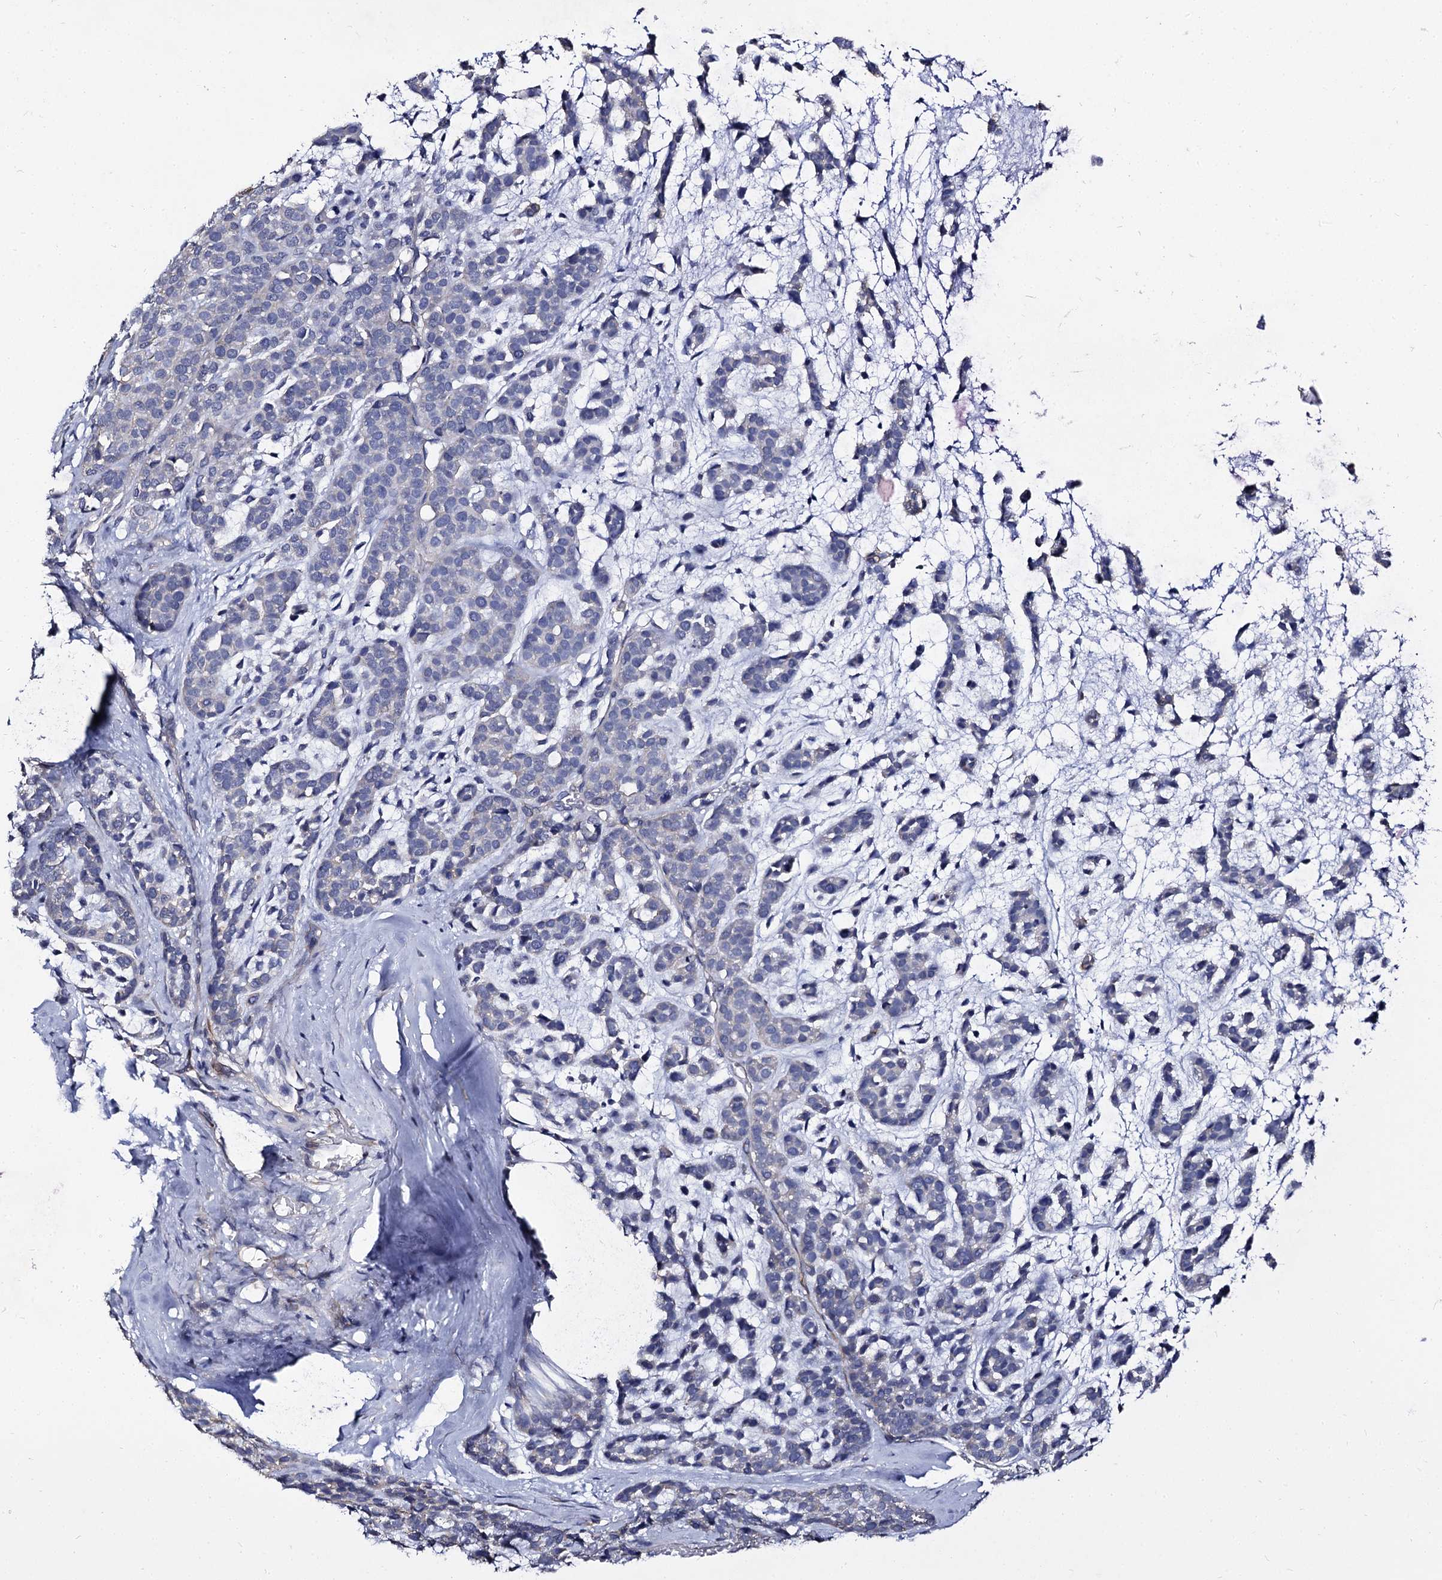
{"staining": {"intensity": "negative", "quantity": "none", "location": "none"}, "tissue": "head and neck cancer", "cell_type": "Tumor cells", "image_type": "cancer", "snomed": [{"axis": "morphology", "description": "Adenocarcinoma, NOS"}, {"axis": "morphology", "description": "Adenoma, NOS"}, {"axis": "topography", "description": "Head-Neck"}], "caption": "DAB (3,3'-diaminobenzidine) immunohistochemical staining of head and neck cancer exhibits no significant staining in tumor cells.", "gene": "CBFB", "patient": {"sex": "female", "age": 55}}